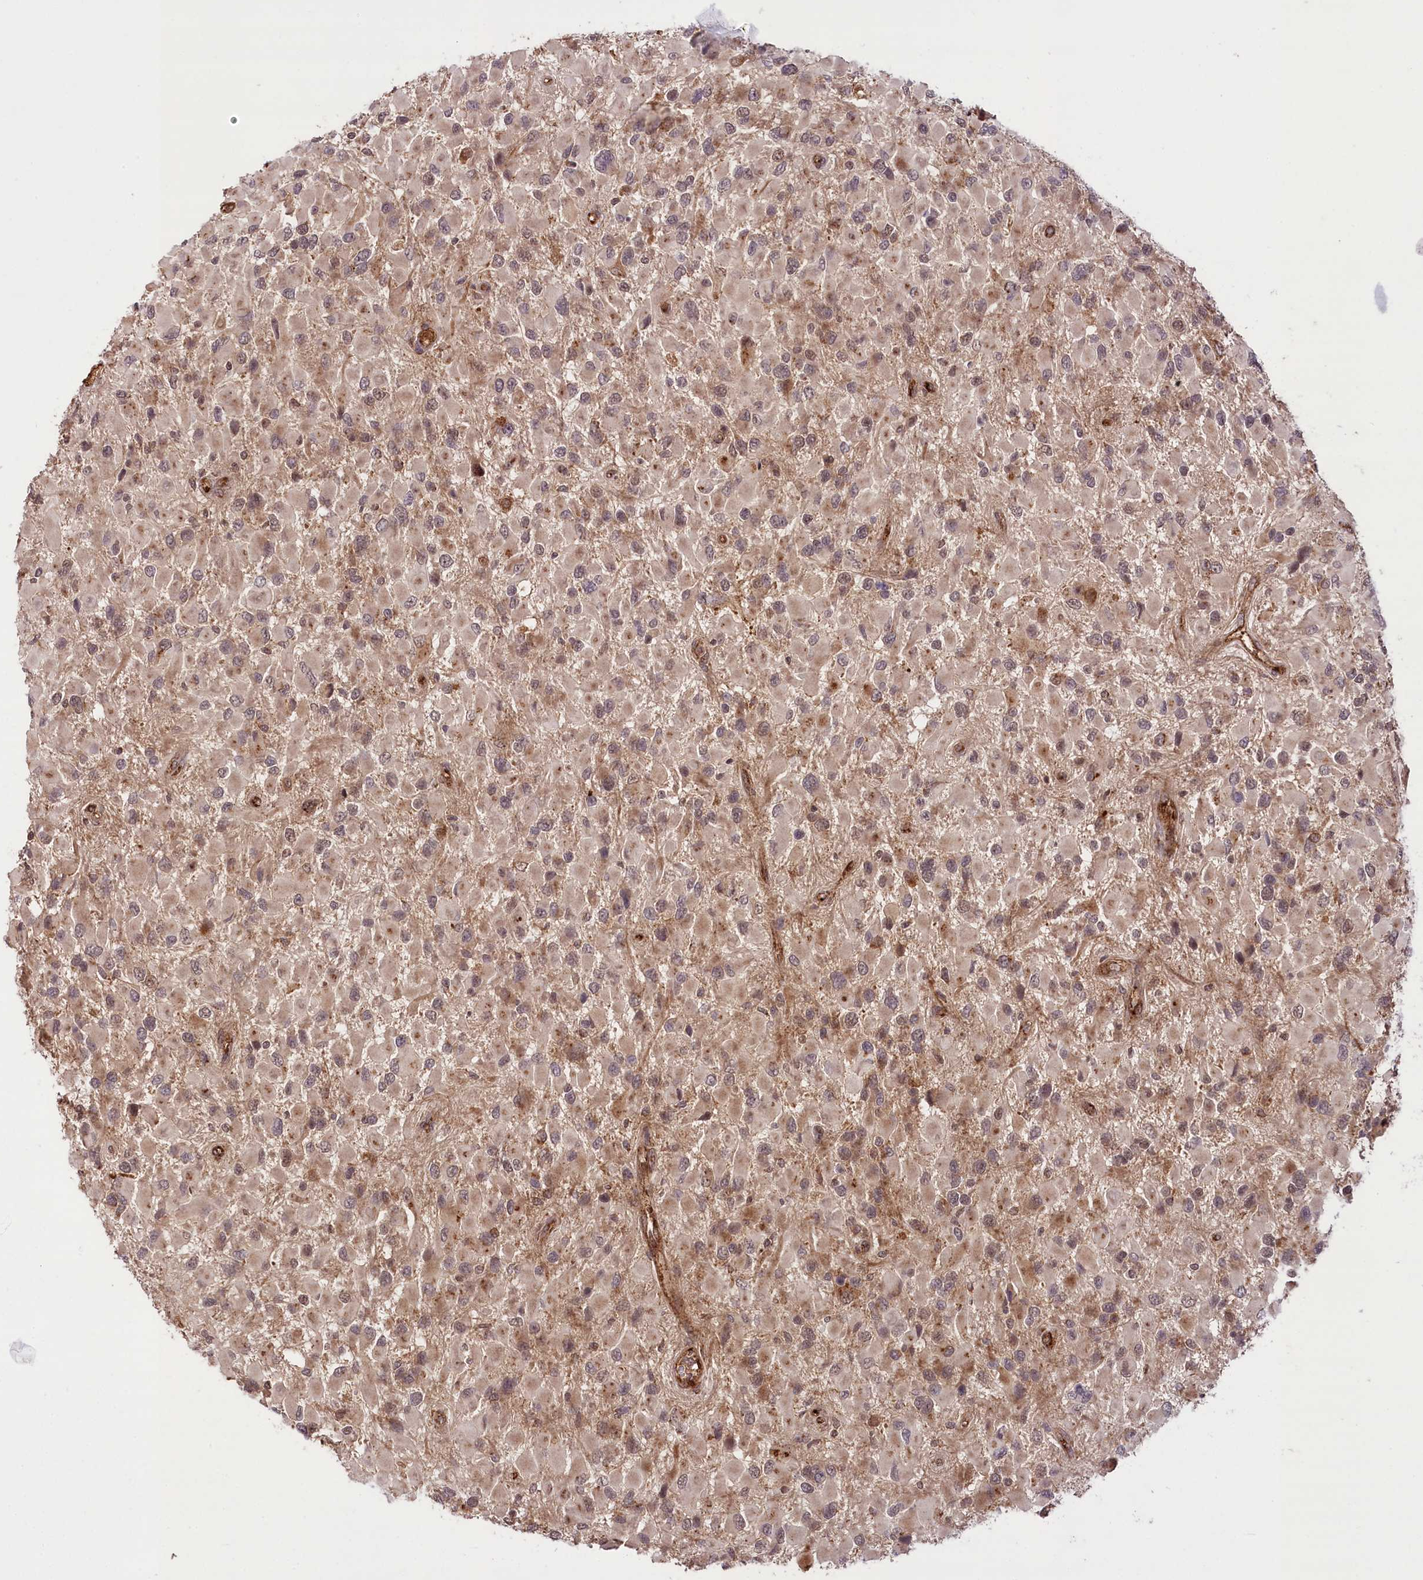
{"staining": {"intensity": "moderate", "quantity": "25%-75%", "location": "cytoplasmic/membranous,nuclear"}, "tissue": "glioma", "cell_type": "Tumor cells", "image_type": "cancer", "snomed": [{"axis": "morphology", "description": "Glioma, malignant, High grade"}, {"axis": "topography", "description": "Brain"}], "caption": "IHC (DAB) staining of human malignant glioma (high-grade) reveals moderate cytoplasmic/membranous and nuclear protein positivity in approximately 25%-75% of tumor cells.", "gene": "CARD19", "patient": {"sex": "male", "age": 53}}